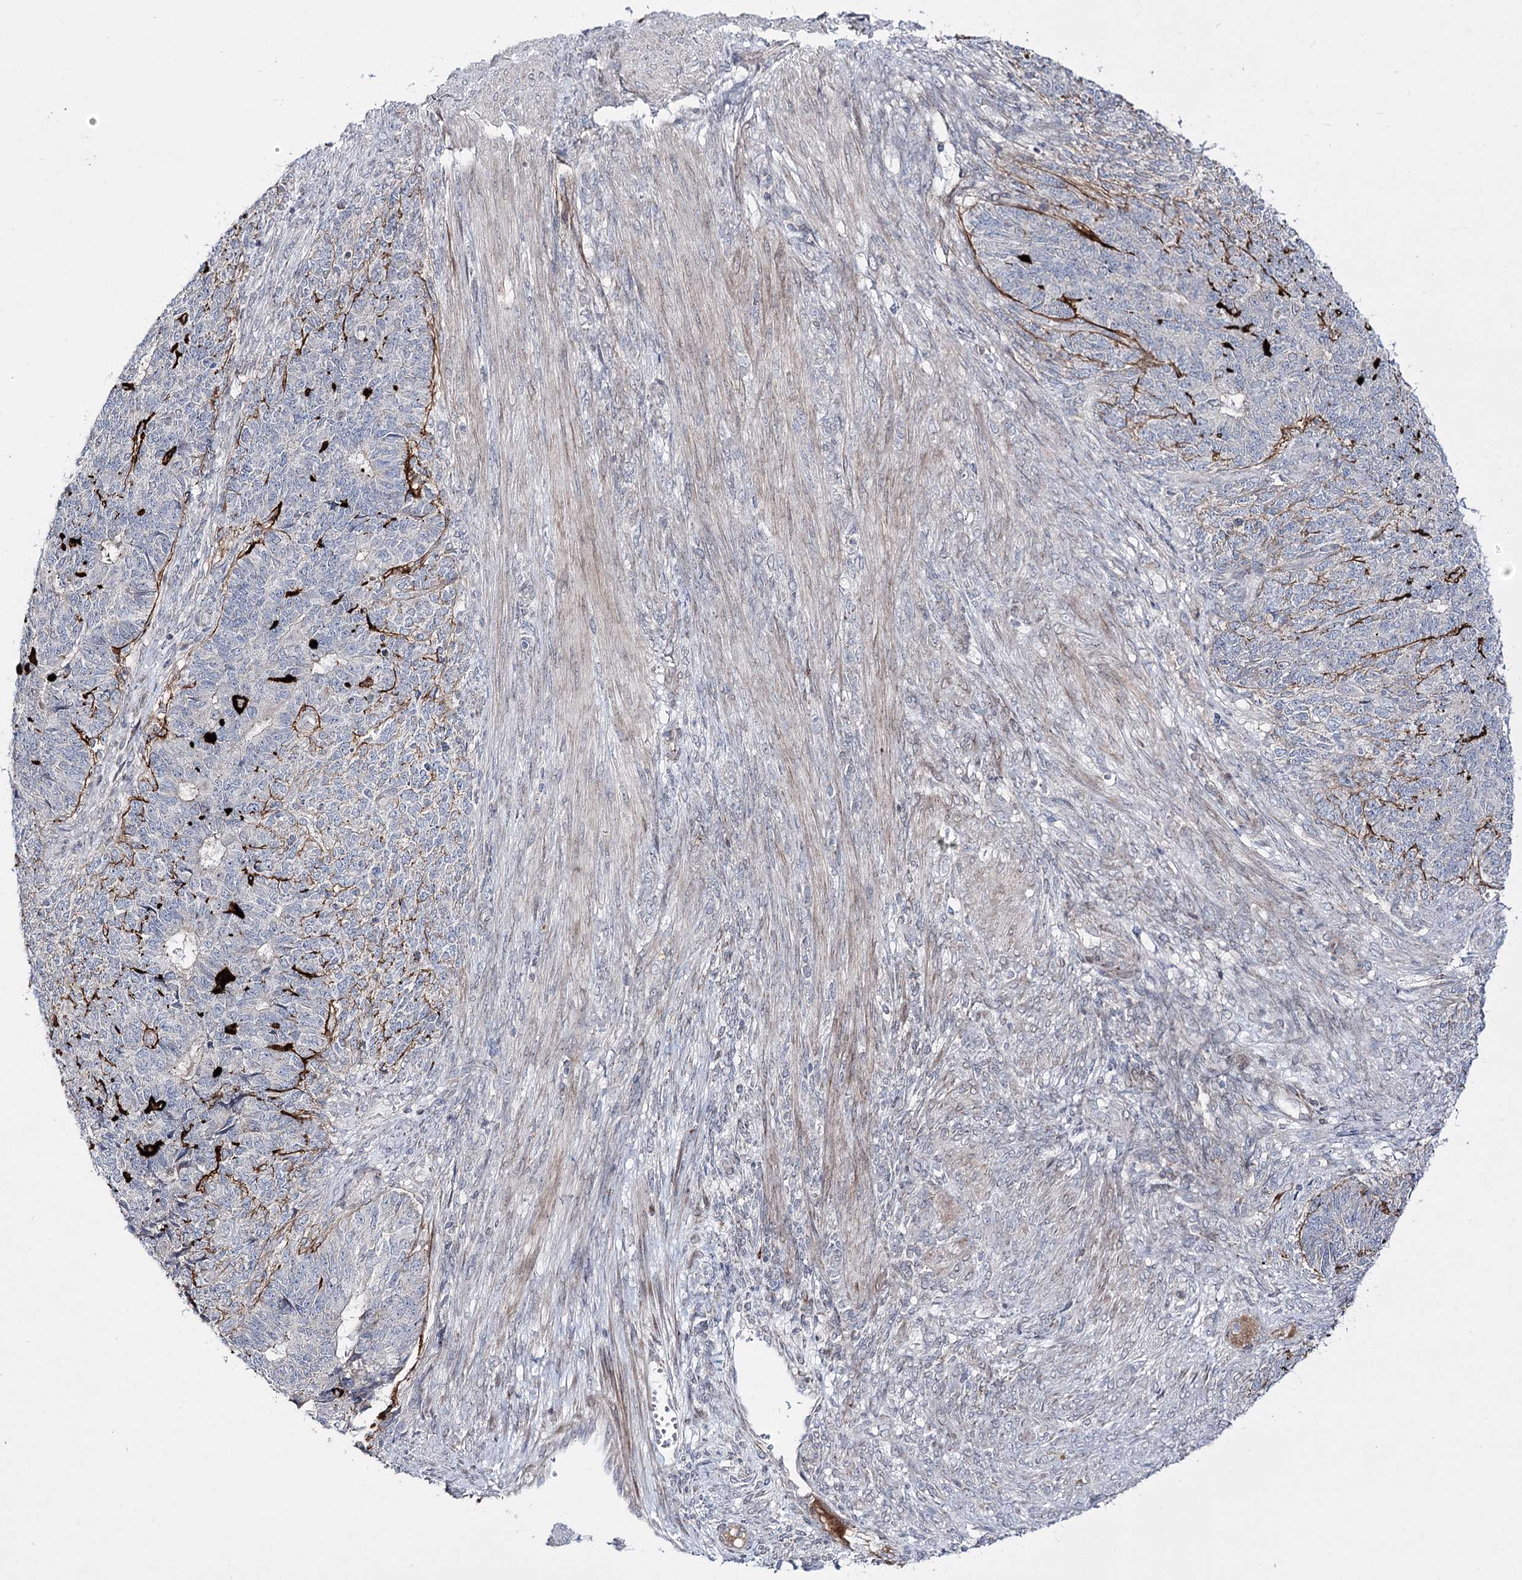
{"staining": {"intensity": "negative", "quantity": "none", "location": "none"}, "tissue": "endometrial cancer", "cell_type": "Tumor cells", "image_type": "cancer", "snomed": [{"axis": "morphology", "description": "Adenocarcinoma, NOS"}, {"axis": "topography", "description": "Endometrium"}], "caption": "Protein analysis of endometrial cancer (adenocarcinoma) displays no significant expression in tumor cells.", "gene": "C11orf80", "patient": {"sex": "female", "age": 32}}